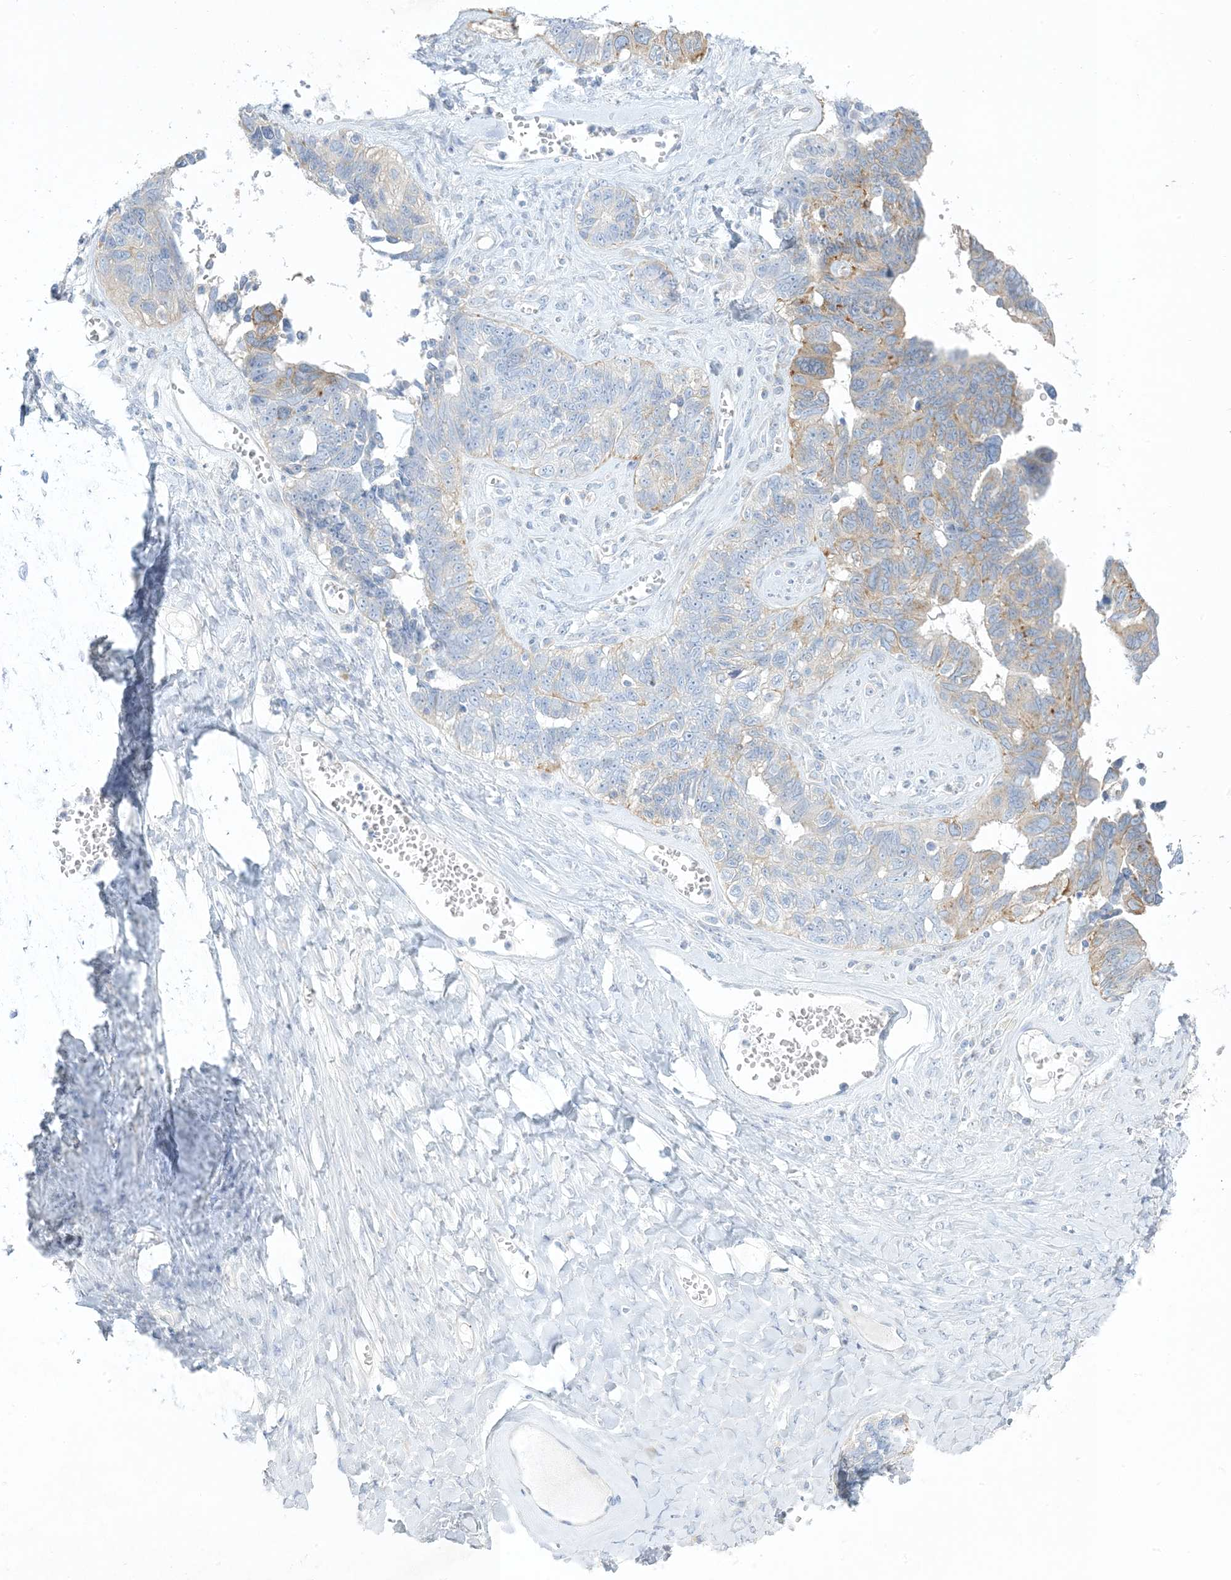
{"staining": {"intensity": "weak", "quantity": "<25%", "location": "cytoplasmic/membranous"}, "tissue": "ovarian cancer", "cell_type": "Tumor cells", "image_type": "cancer", "snomed": [{"axis": "morphology", "description": "Cystadenocarcinoma, serous, NOS"}, {"axis": "topography", "description": "Ovary"}], "caption": "Ovarian cancer (serous cystadenocarcinoma) was stained to show a protein in brown. There is no significant staining in tumor cells.", "gene": "XIRP2", "patient": {"sex": "female", "age": 79}}